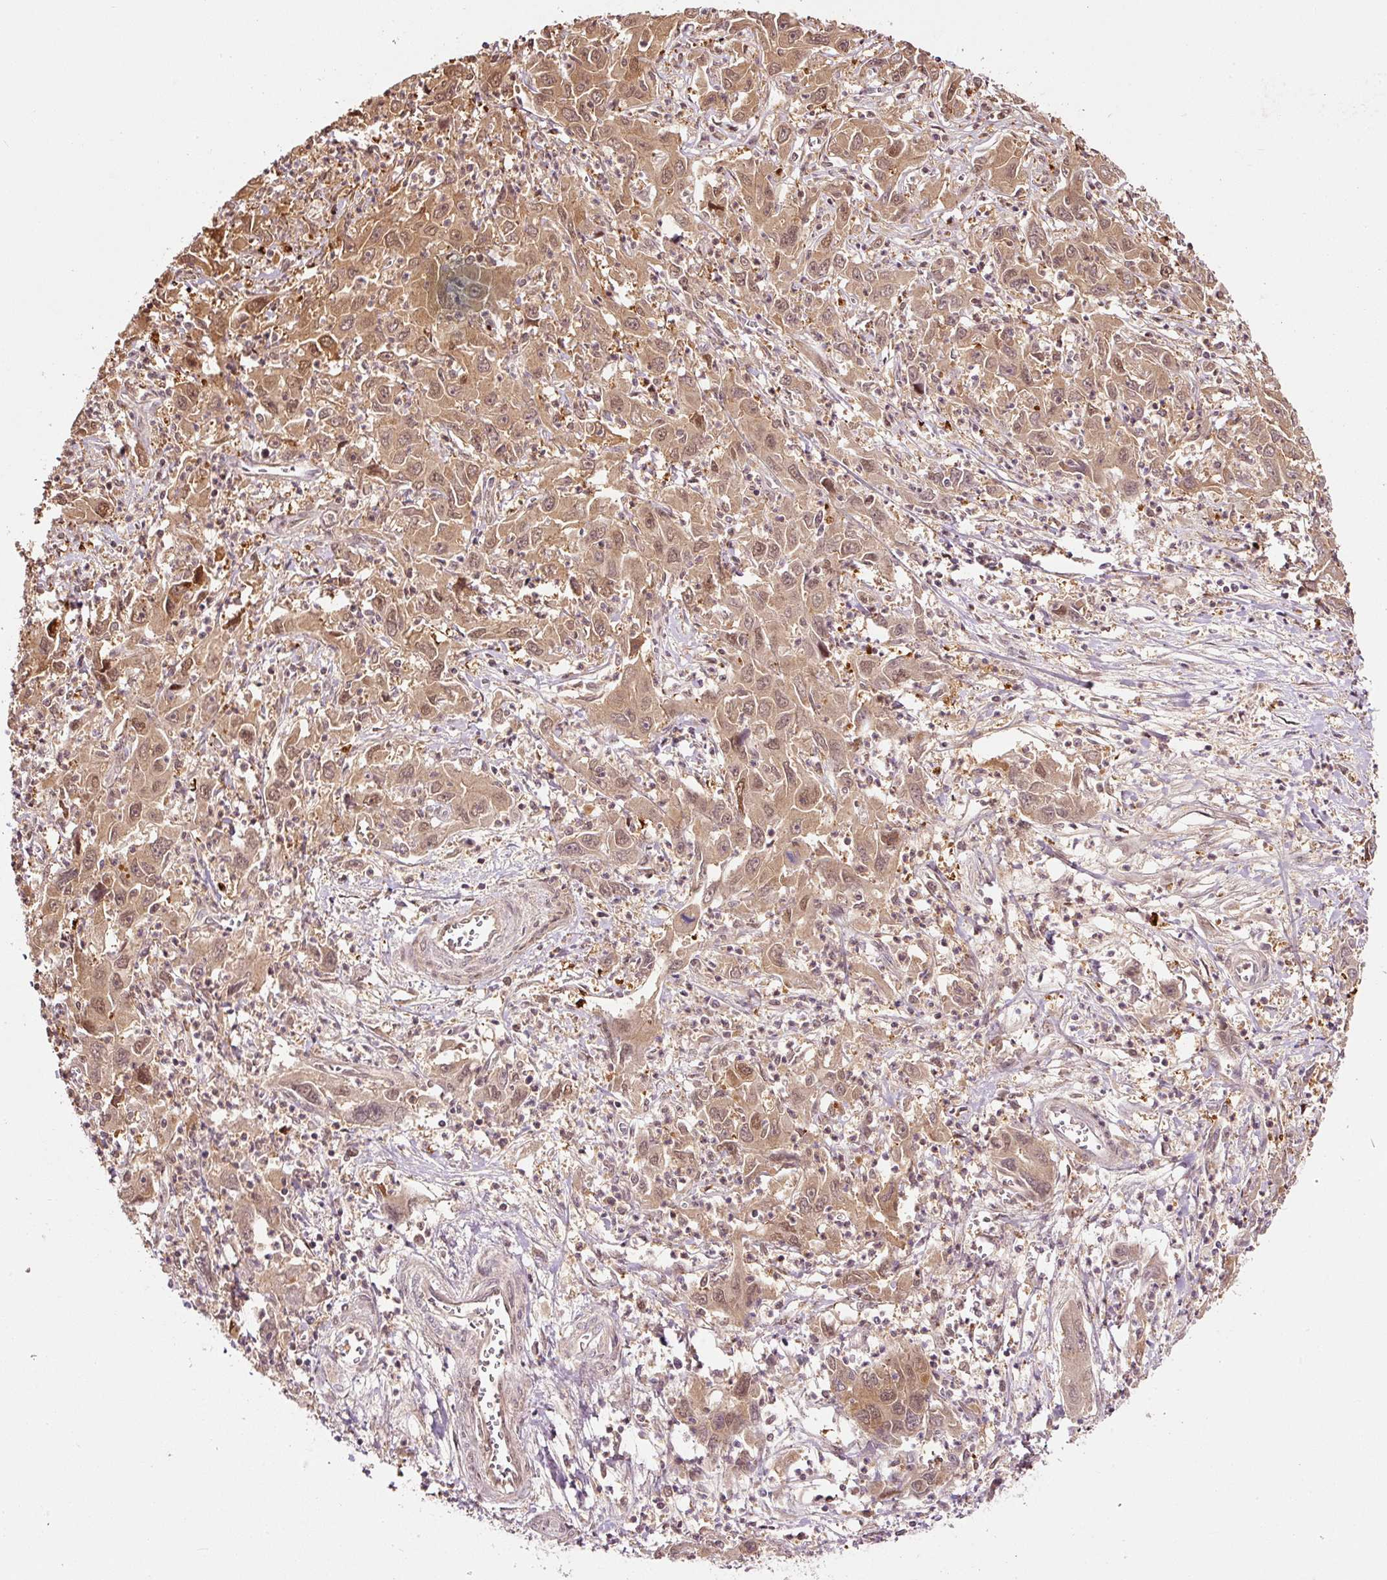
{"staining": {"intensity": "moderate", "quantity": ">75%", "location": "cytoplasmic/membranous,nuclear"}, "tissue": "liver cancer", "cell_type": "Tumor cells", "image_type": "cancer", "snomed": [{"axis": "morphology", "description": "Carcinoma, Hepatocellular, NOS"}, {"axis": "topography", "description": "Liver"}], "caption": "Brown immunohistochemical staining in human liver cancer demonstrates moderate cytoplasmic/membranous and nuclear staining in about >75% of tumor cells.", "gene": "FBXL14", "patient": {"sex": "male", "age": 63}}